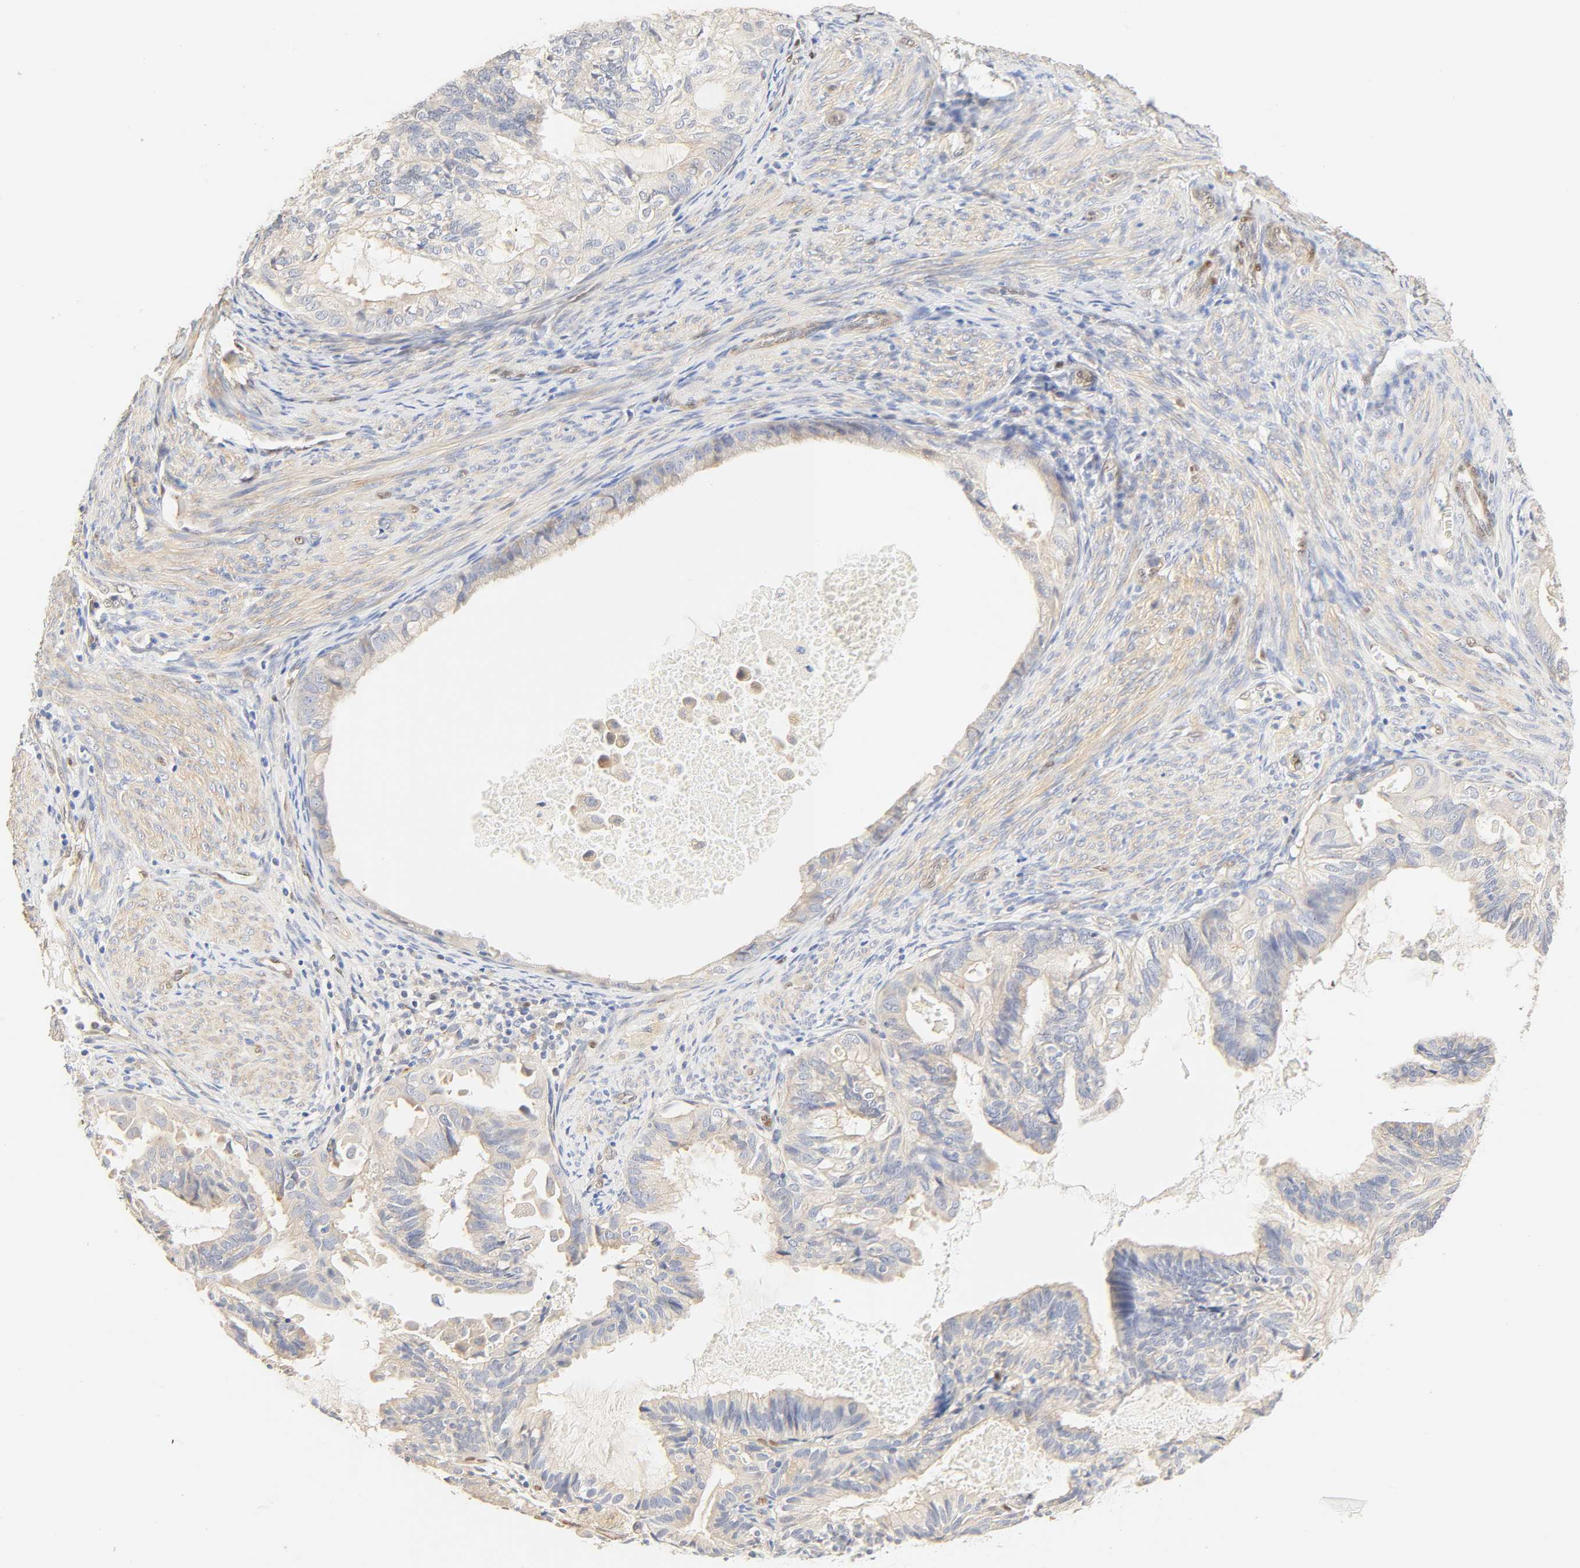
{"staining": {"intensity": "negative", "quantity": "none", "location": "none"}, "tissue": "cervical cancer", "cell_type": "Tumor cells", "image_type": "cancer", "snomed": [{"axis": "morphology", "description": "Normal tissue, NOS"}, {"axis": "morphology", "description": "Adenocarcinoma, NOS"}, {"axis": "topography", "description": "Cervix"}, {"axis": "topography", "description": "Endometrium"}], "caption": "Protein analysis of cervical cancer (adenocarcinoma) reveals no significant staining in tumor cells.", "gene": "BORCS8-MEF2B", "patient": {"sex": "female", "age": 86}}